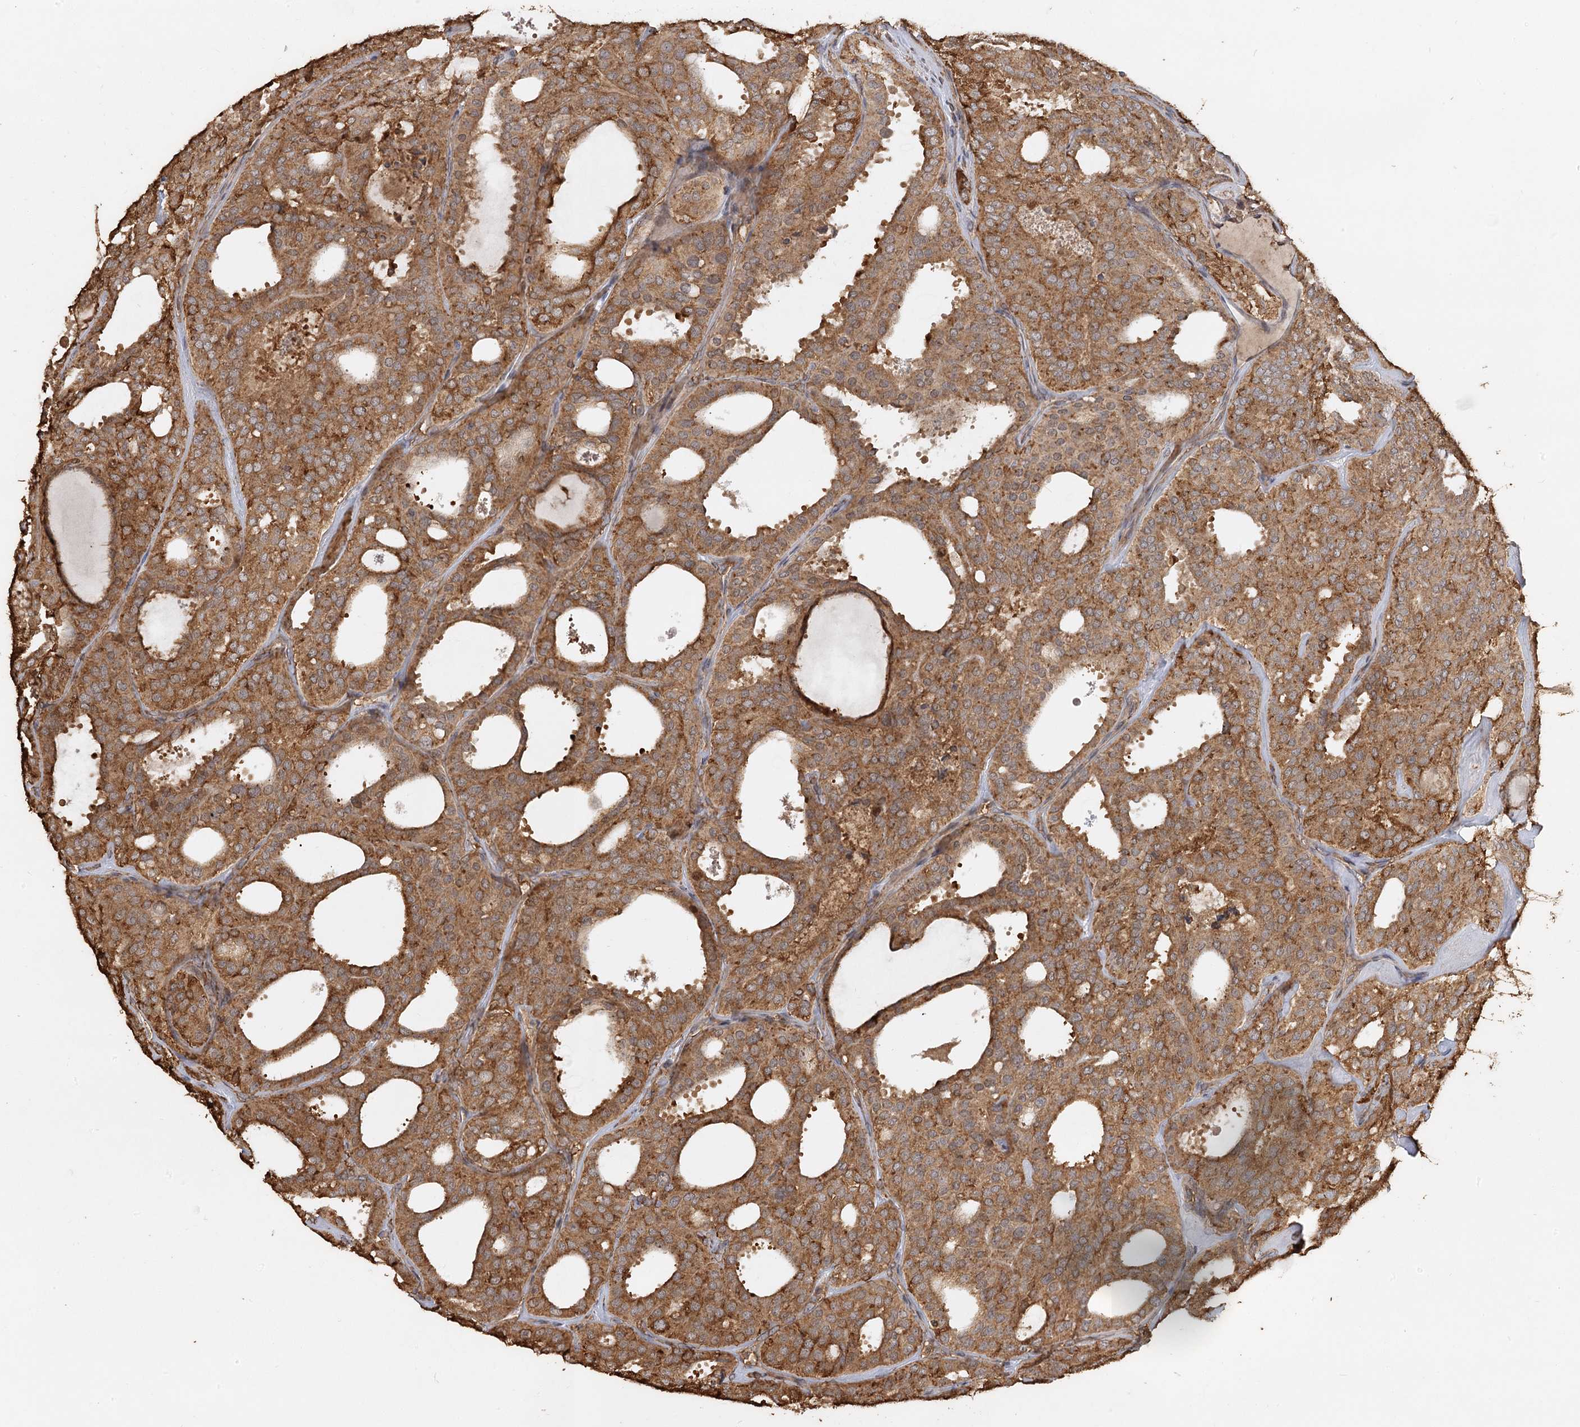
{"staining": {"intensity": "moderate", "quantity": ">75%", "location": "cytoplasmic/membranous"}, "tissue": "thyroid cancer", "cell_type": "Tumor cells", "image_type": "cancer", "snomed": [{"axis": "morphology", "description": "Follicular adenoma carcinoma, NOS"}, {"axis": "topography", "description": "Thyroid gland"}], "caption": "Thyroid follicular adenoma carcinoma tissue demonstrates moderate cytoplasmic/membranous staining in approximately >75% of tumor cells The staining was performed using DAB, with brown indicating positive protein expression. Nuclei are stained blue with hematoxylin.", "gene": "PIK3C2A", "patient": {"sex": "male", "age": 75}}